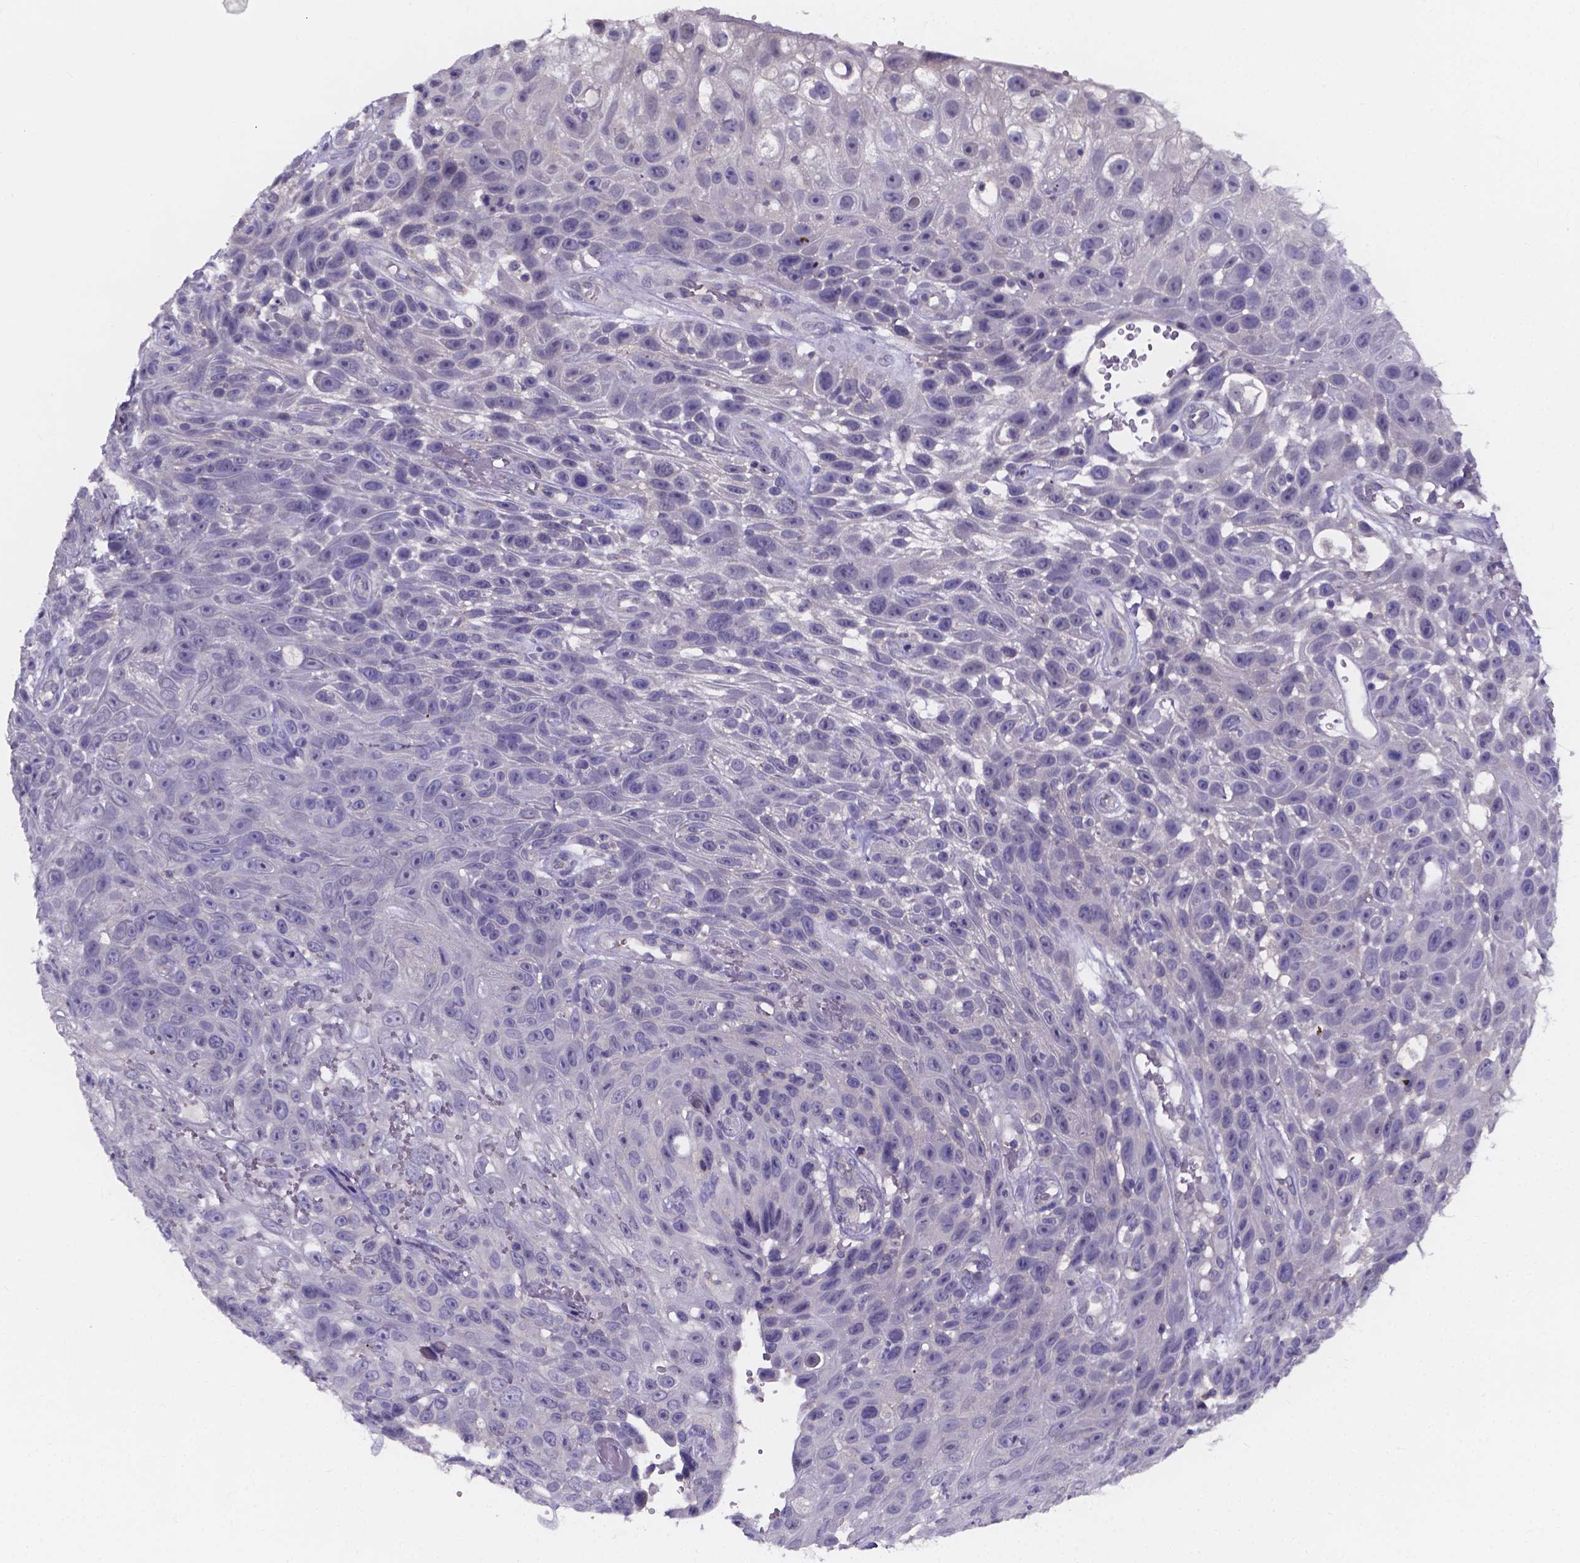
{"staining": {"intensity": "negative", "quantity": "none", "location": "none"}, "tissue": "skin cancer", "cell_type": "Tumor cells", "image_type": "cancer", "snomed": [{"axis": "morphology", "description": "Squamous cell carcinoma, NOS"}, {"axis": "topography", "description": "Skin"}], "caption": "This is a histopathology image of immunohistochemistry (IHC) staining of skin cancer (squamous cell carcinoma), which shows no positivity in tumor cells.", "gene": "SPOCD1", "patient": {"sex": "male", "age": 82}}